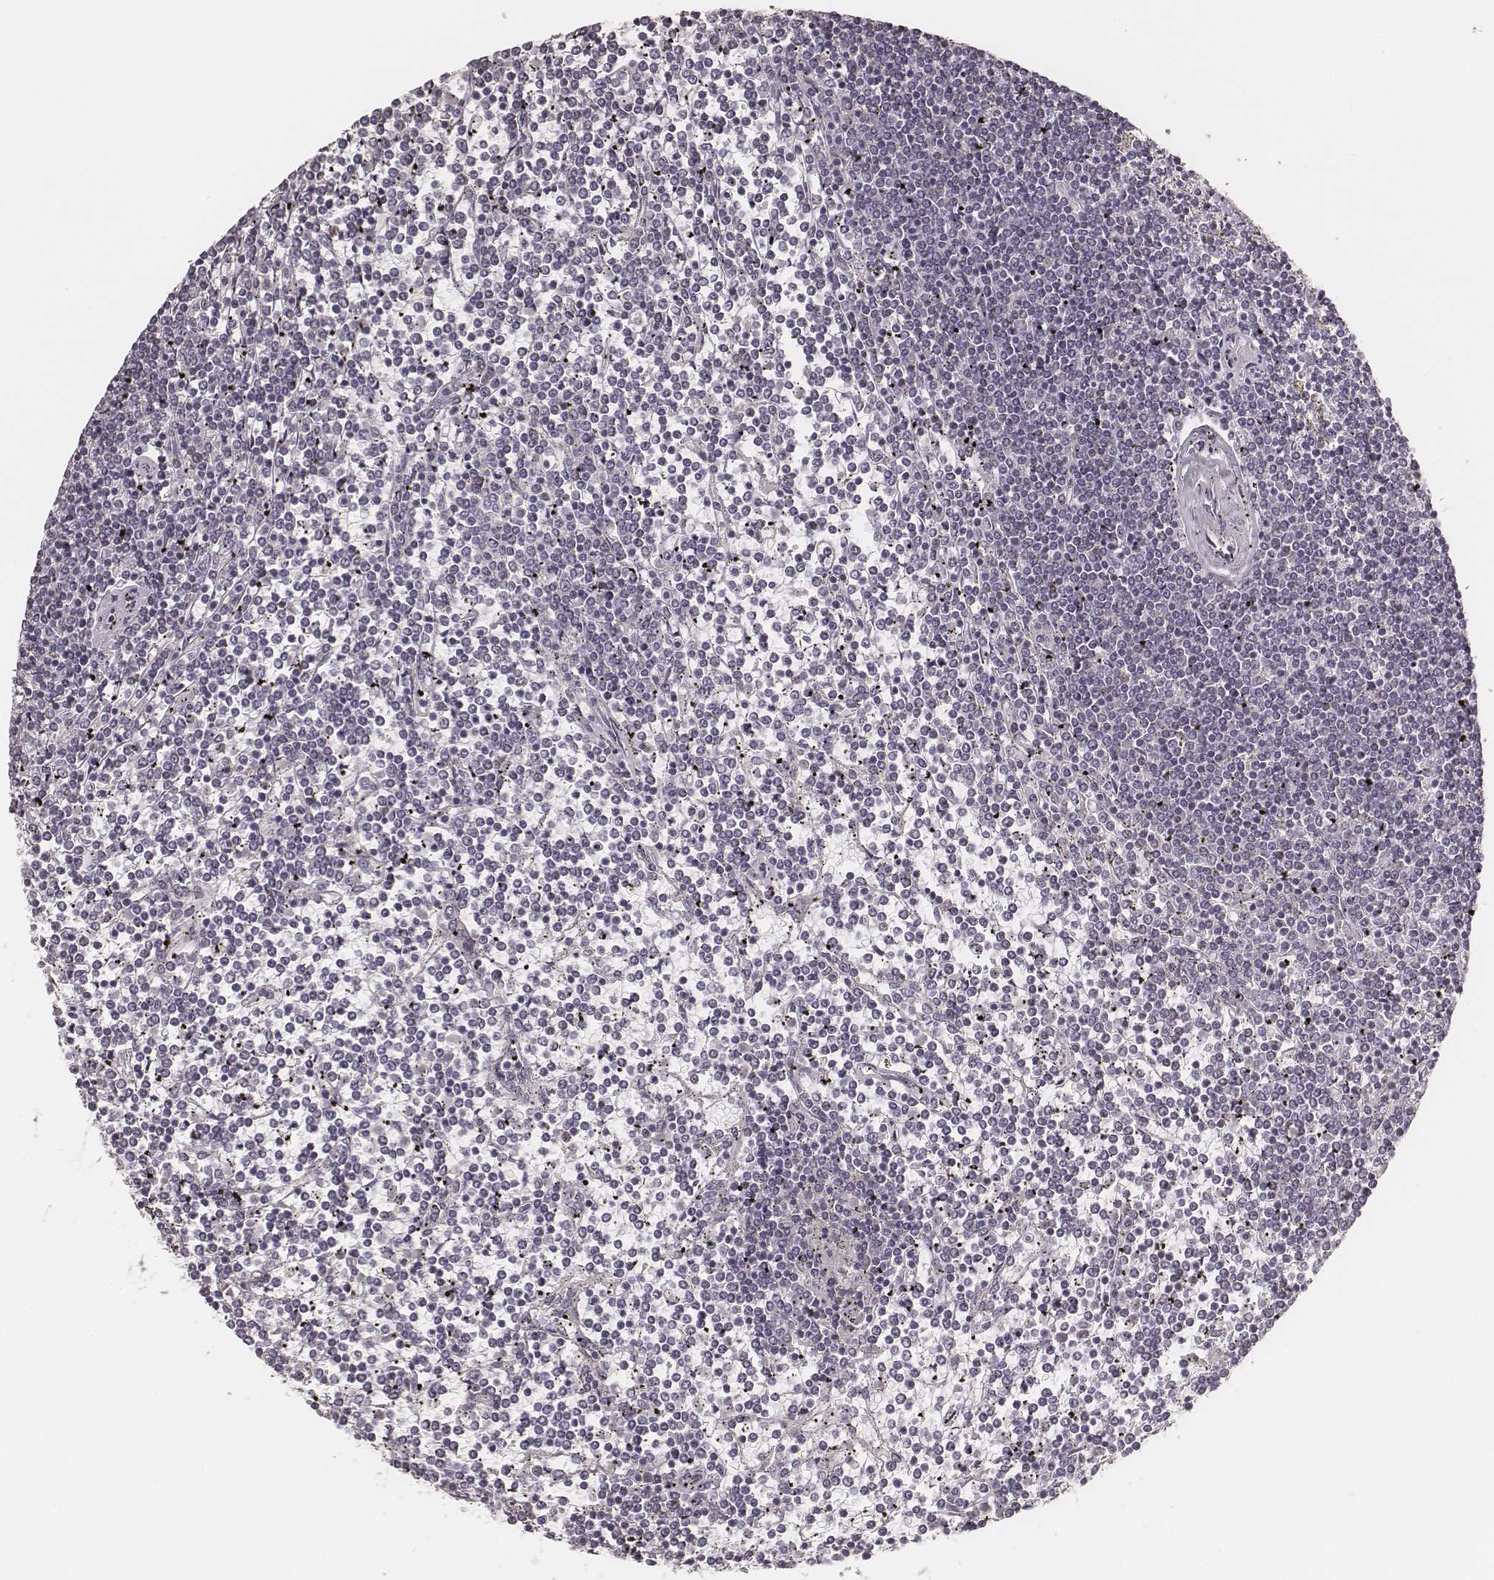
{"staining": {"intensity": "negative", "quantity": "none", "location": "none"}, "tissue": "lymphoma", "cell_type": "Tumor cells", "image_type": "cancer", "snomed": [{"axis": "morphology", "description": "Malignant lymphoma, non-Hodgkin's type, Low grade"}, {"axis": "topography", "description": "Spleen"}], "caption": "An image of human low-grade malignant lymphoma, non-Hodgkin's type is negative for staining in tumor cells.", "gene": "MSX1", "patient": {"sex": "female", "age": 19}}